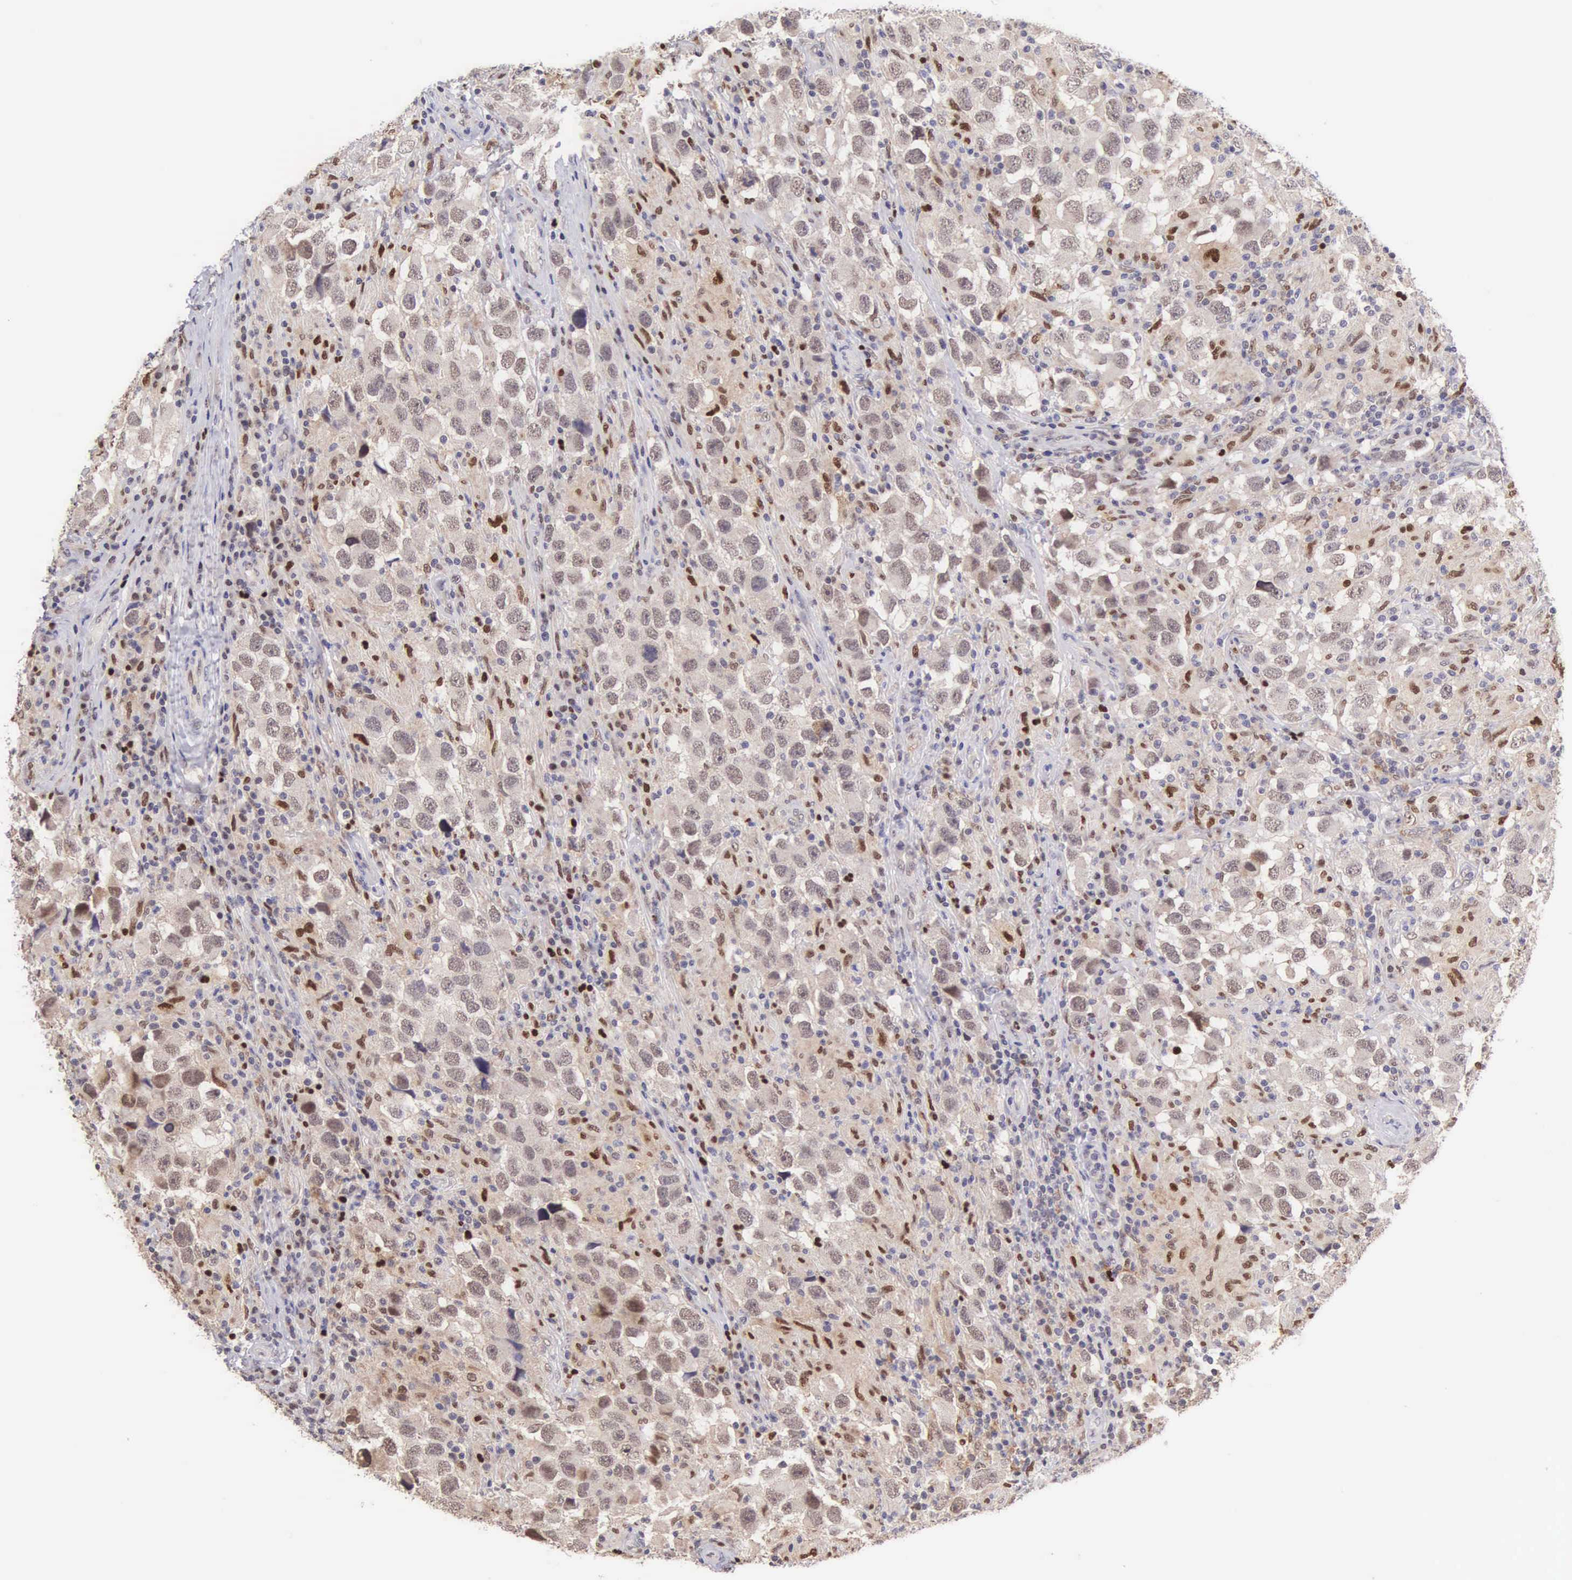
{"staining": {"intensity": "weak", "quantity": "<25%", "location": "nuclear"}, "tissue": "testis cancer", "cell_type": "Tumor cells", "image_type": "cancer", "snomed": [{"axis": "morphology", "description": "Carcinoma, Embryonal, NOS"}, {"axis": "topography", "description": "Testis"}], "caption": "High magnification brightfield microscopy of testis cancer stained with DAB (3,3'-diaminobenzidine) (brown) and counterstained with hematoxylin (blue): tumor cells show no significant staining.", "gene": "GRK3", "patient": {"sex": "male", "age": 21}}